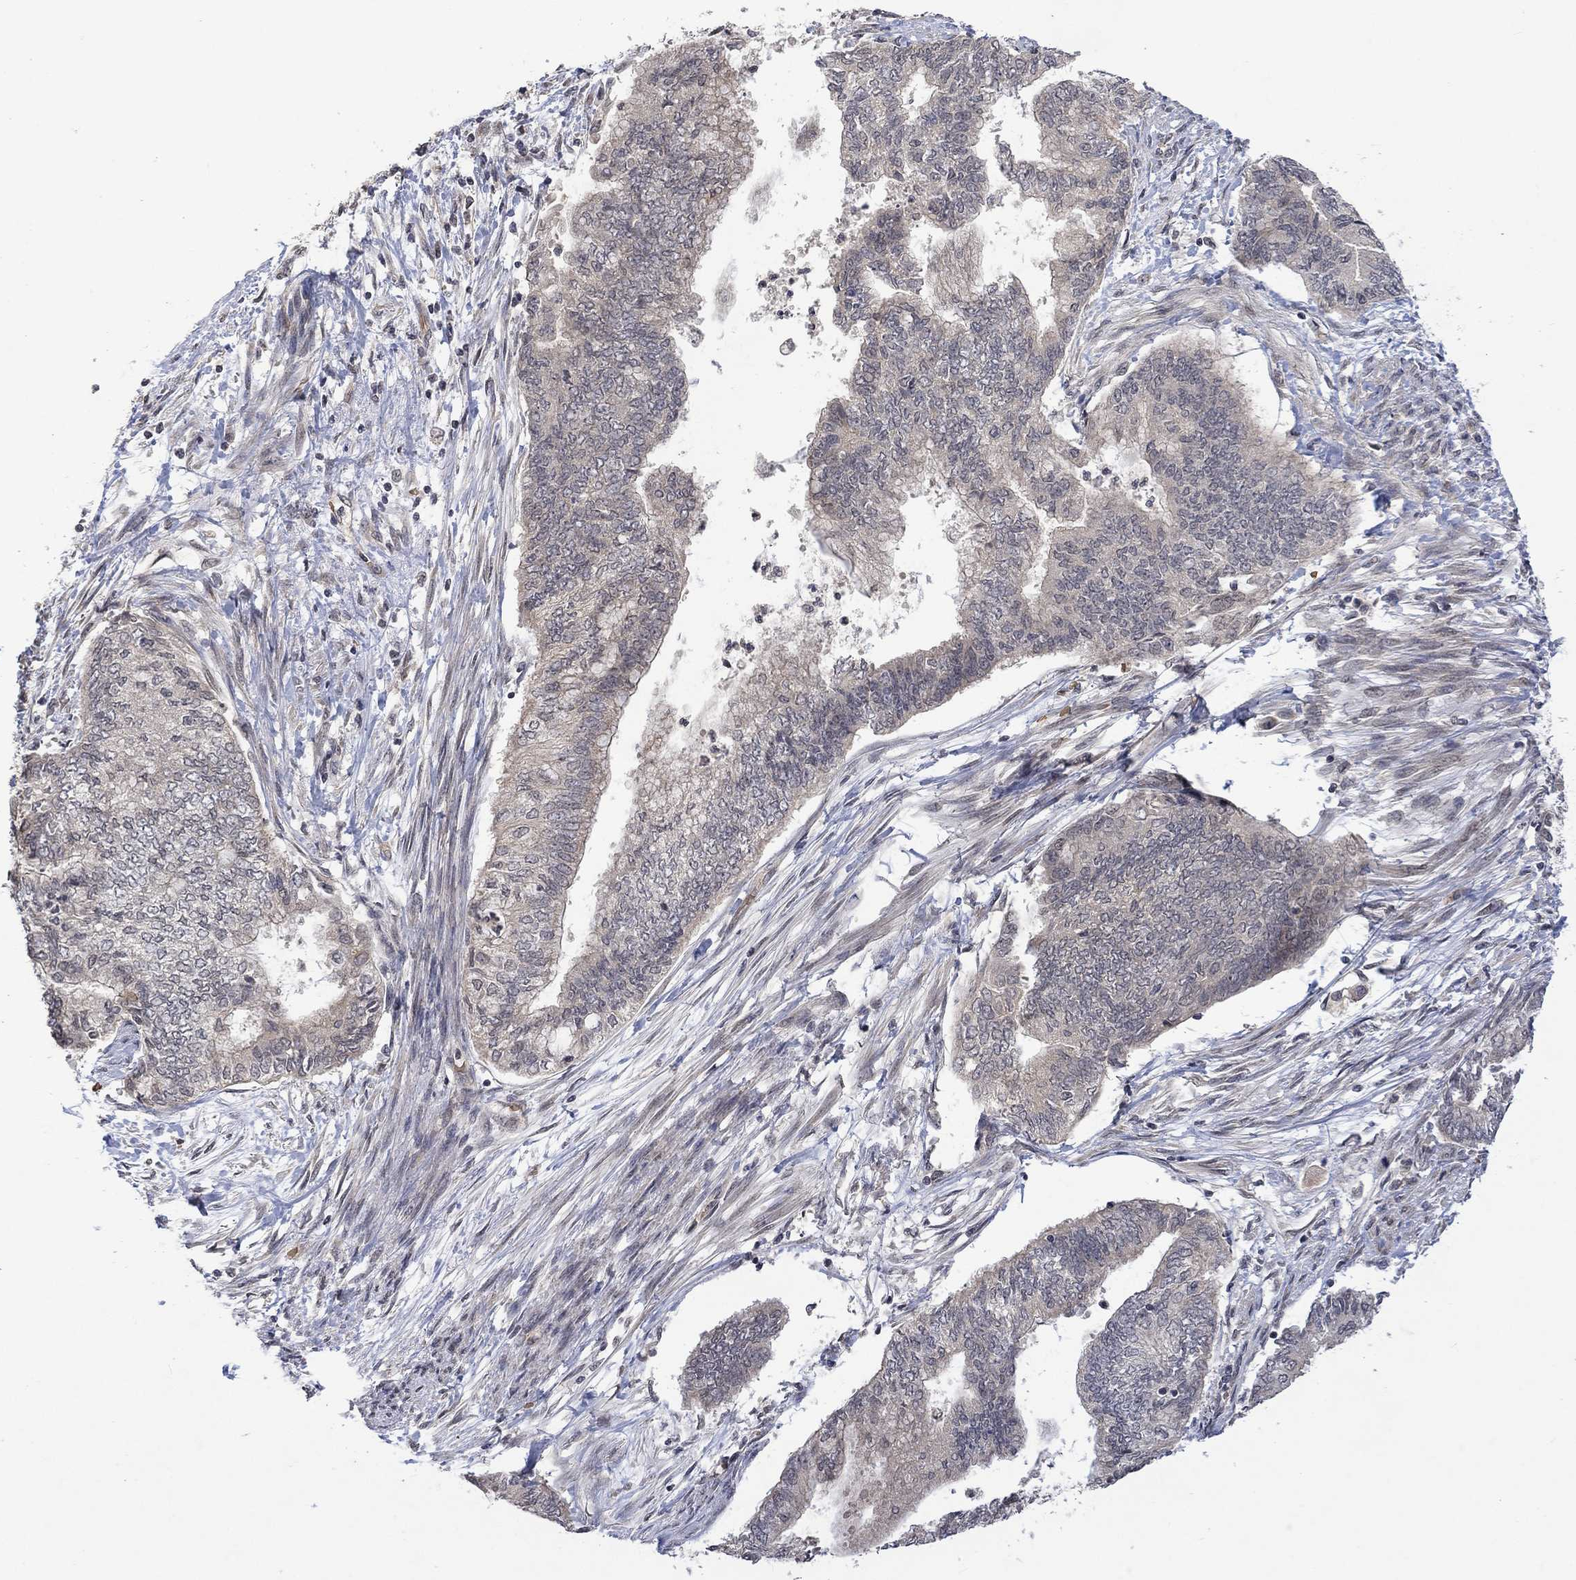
{"staining": {"intensity": "negative", "quantity": "none", "location": "none"}, "tissue": "endometrial cancer", "cell_type": "Tumor cells", "image_type": "cancer", "snomed": [{"axis": "morphology", "description": "Adenocarcinoma, NOS"}, {"axis": "topography", "description": "Endometrium"}], "caption": "This is a image of immunohistochemistry (IHC) staining of adenocarcinoma (endometrial), which shows no expression in tumor cells.", "gene": "GRIN2D", "patient": {"sex": "female", "age": 65}}